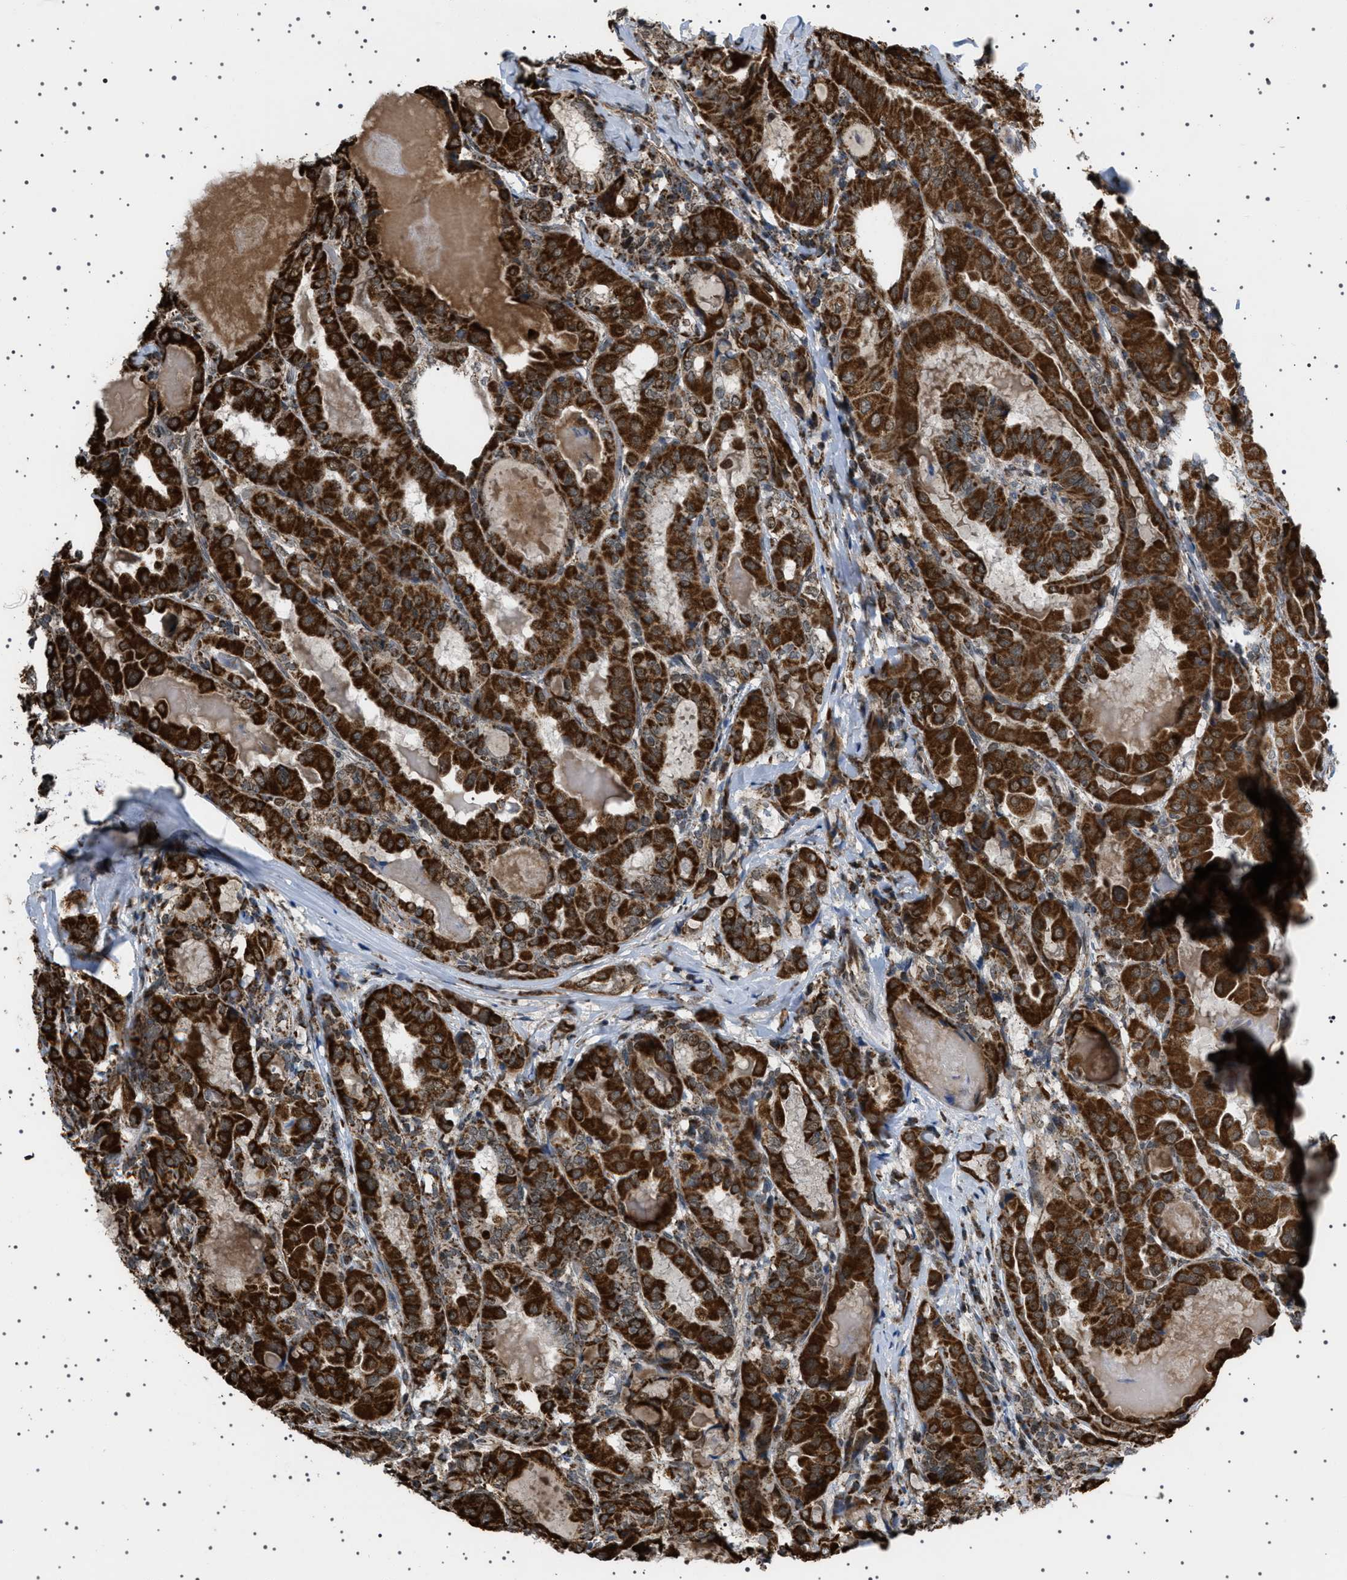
{"staining": {"intensity": "strong", "quantity": ">75%", "location": "cytoplasmic/membranous,nuclear"}, "tissue": "thyroid cancer", "cell_type": "Tumor cells", "image_type": "cancer", "snomed": [{"axis": "morphology", "description": "Papillary adenocarcinoma, NOS"}, {"axis": "topography", "description": "Thyroid gland"}], "caption": "High-magnification brightfield microscopy of papillary adenocarcinoma (thyroid) stained with DAB (3,3'-diaminobenzidine) (brown) and counterstained with hematoxylin (blue). tumor cells exhibit strong cytoplasmic/membranous and nuclear positivity is seen in approximately>75% of cells. (Brightfield microscopy of DAB IHC at high magnification).", "gene": "MELK", "patient": {"sex": "female", "age": 42}}